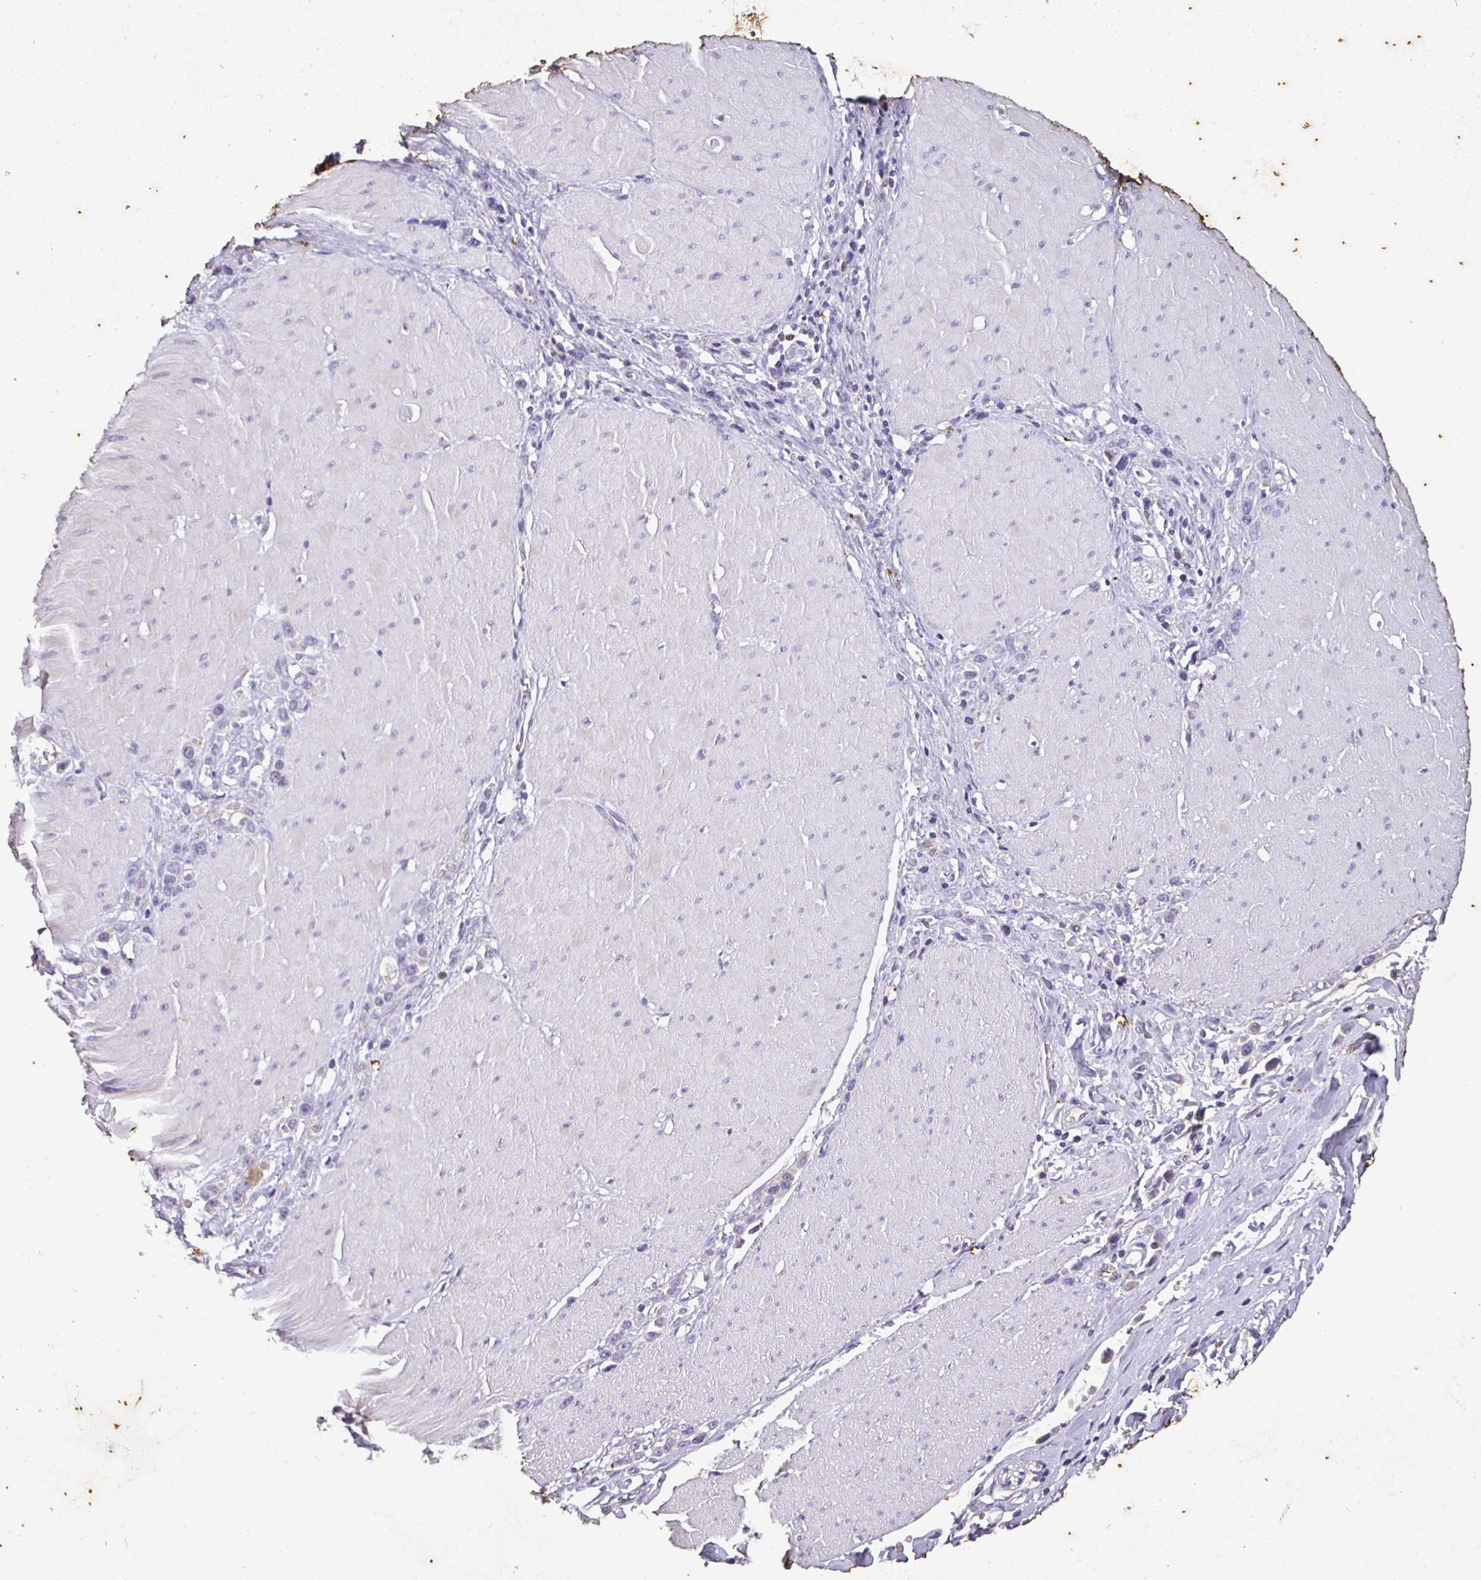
{"staining": {"intensity": "negative", "quantity": "none", "location": "none"}, "tissue": "stomach cancer", "cell_type": "Tumor cells", "image_type": "cancer", "snomed": [{"axis": "morphology", "description": "Adenocarcinoma, NOS"}, {"axis": "topography", "description": "Stomach"}], "caption": "A histopathology image of human stomach cancer is negative for staining in tumor cells.", "gene": "SHISA4", "patient": {"sex": "male", "age": 47}}